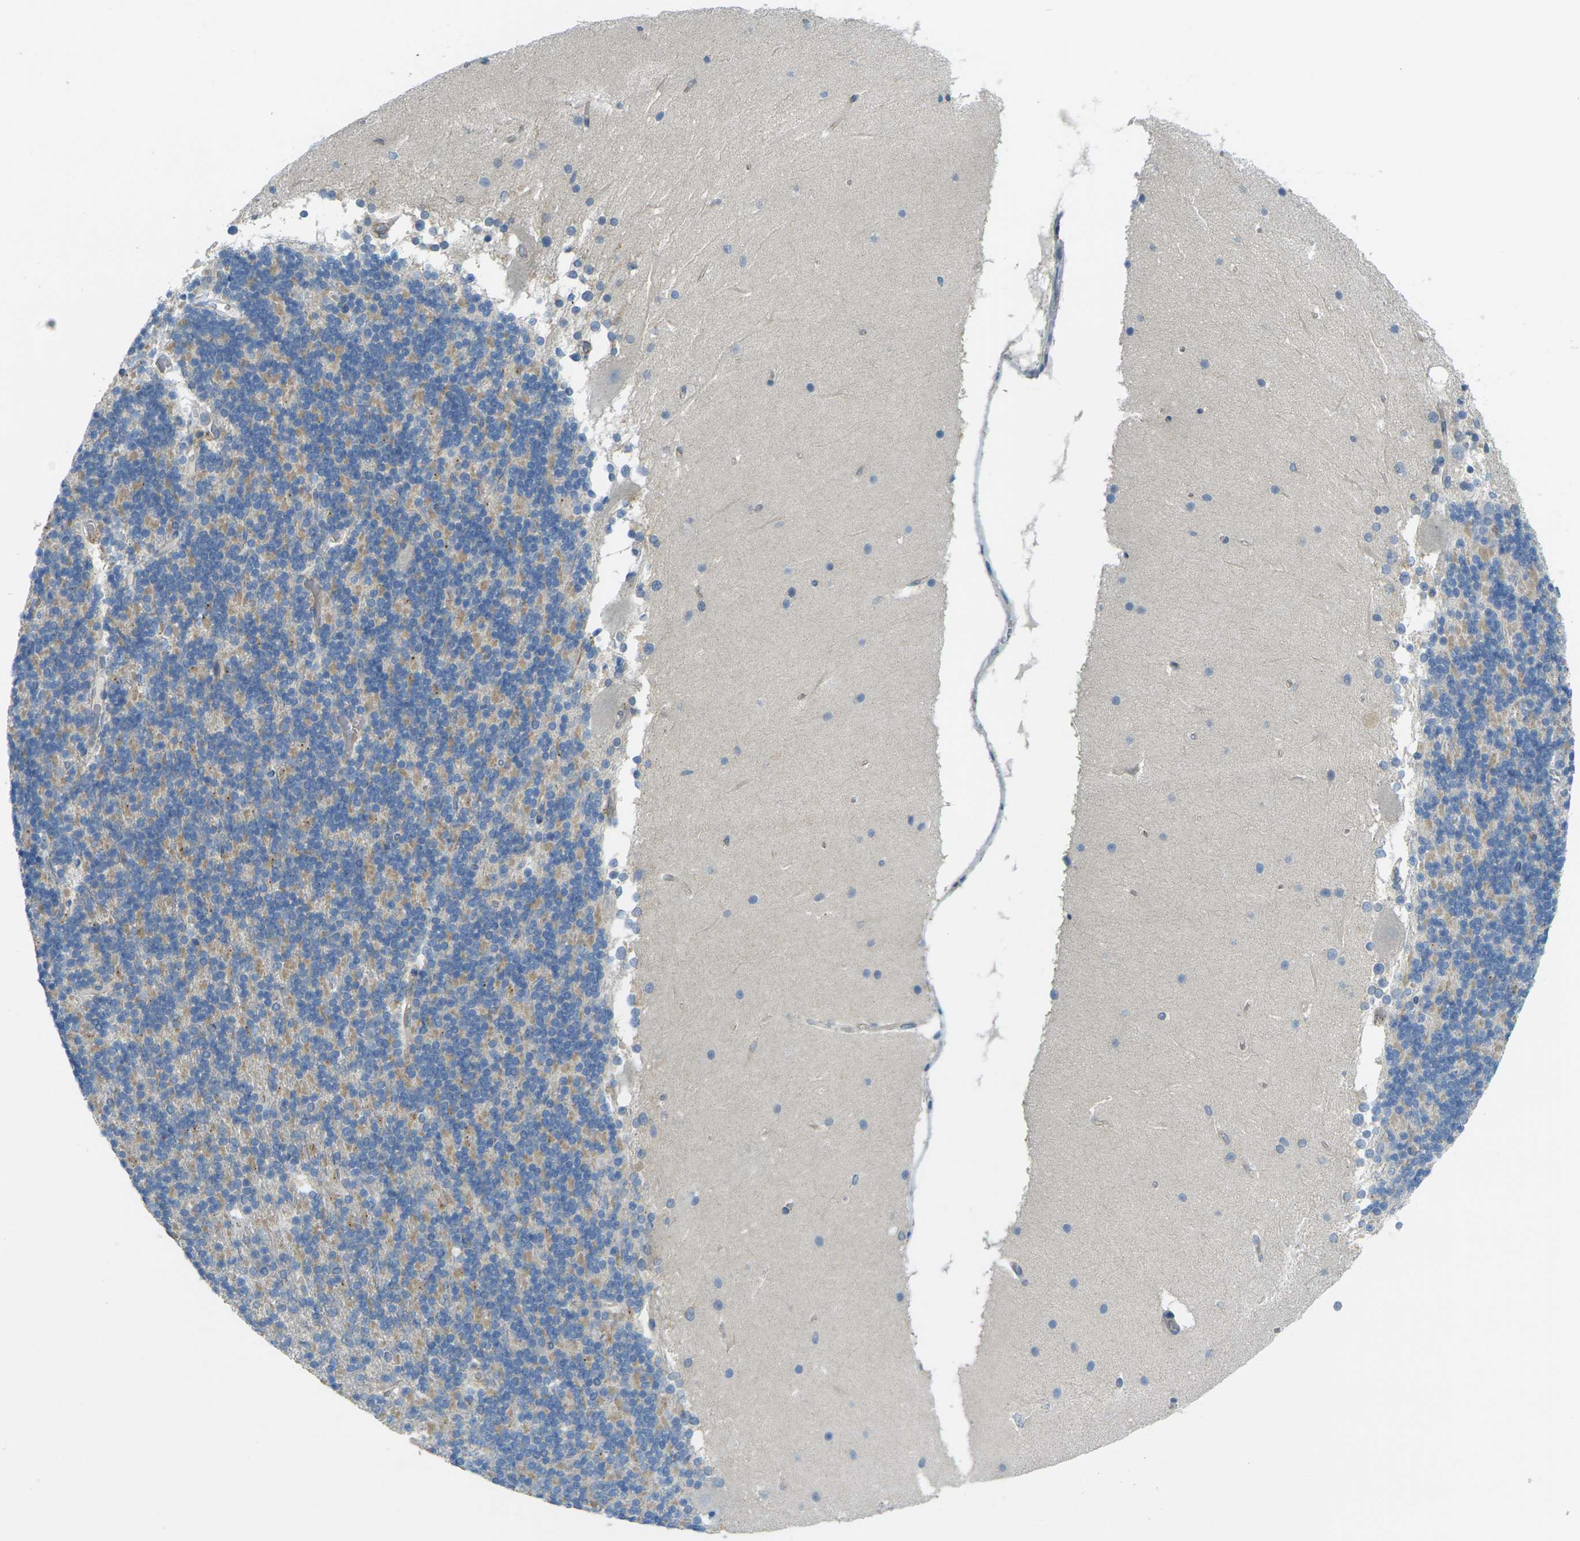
{"staining": {"intensity": "moderate", "quantity": "25%-75%", "location": "cytoplasmic/membranous"}, "tissue": "cerebellum", "cell_type": "Cells in granular layer", "image_type": "normal", "snomed": [{"axis": "morphology", "description": "Normal tissue, NOS"}, {"axis": "topography", "description": "Cerebellum"}], "caption": "Normal cerebellum displays moderate cytoplasmic/membranous positivity in approximately 25%-75% of cells in granular layer, visualized by immunohistochemistry. The staining was performed using DAB to visualize the protein expression in brown, while the nuclei were stained in blue with hematoxylin (Magnification: 20x).", "gene": "RHBDD1", "patient": {"sex": "female", "age": 19}}